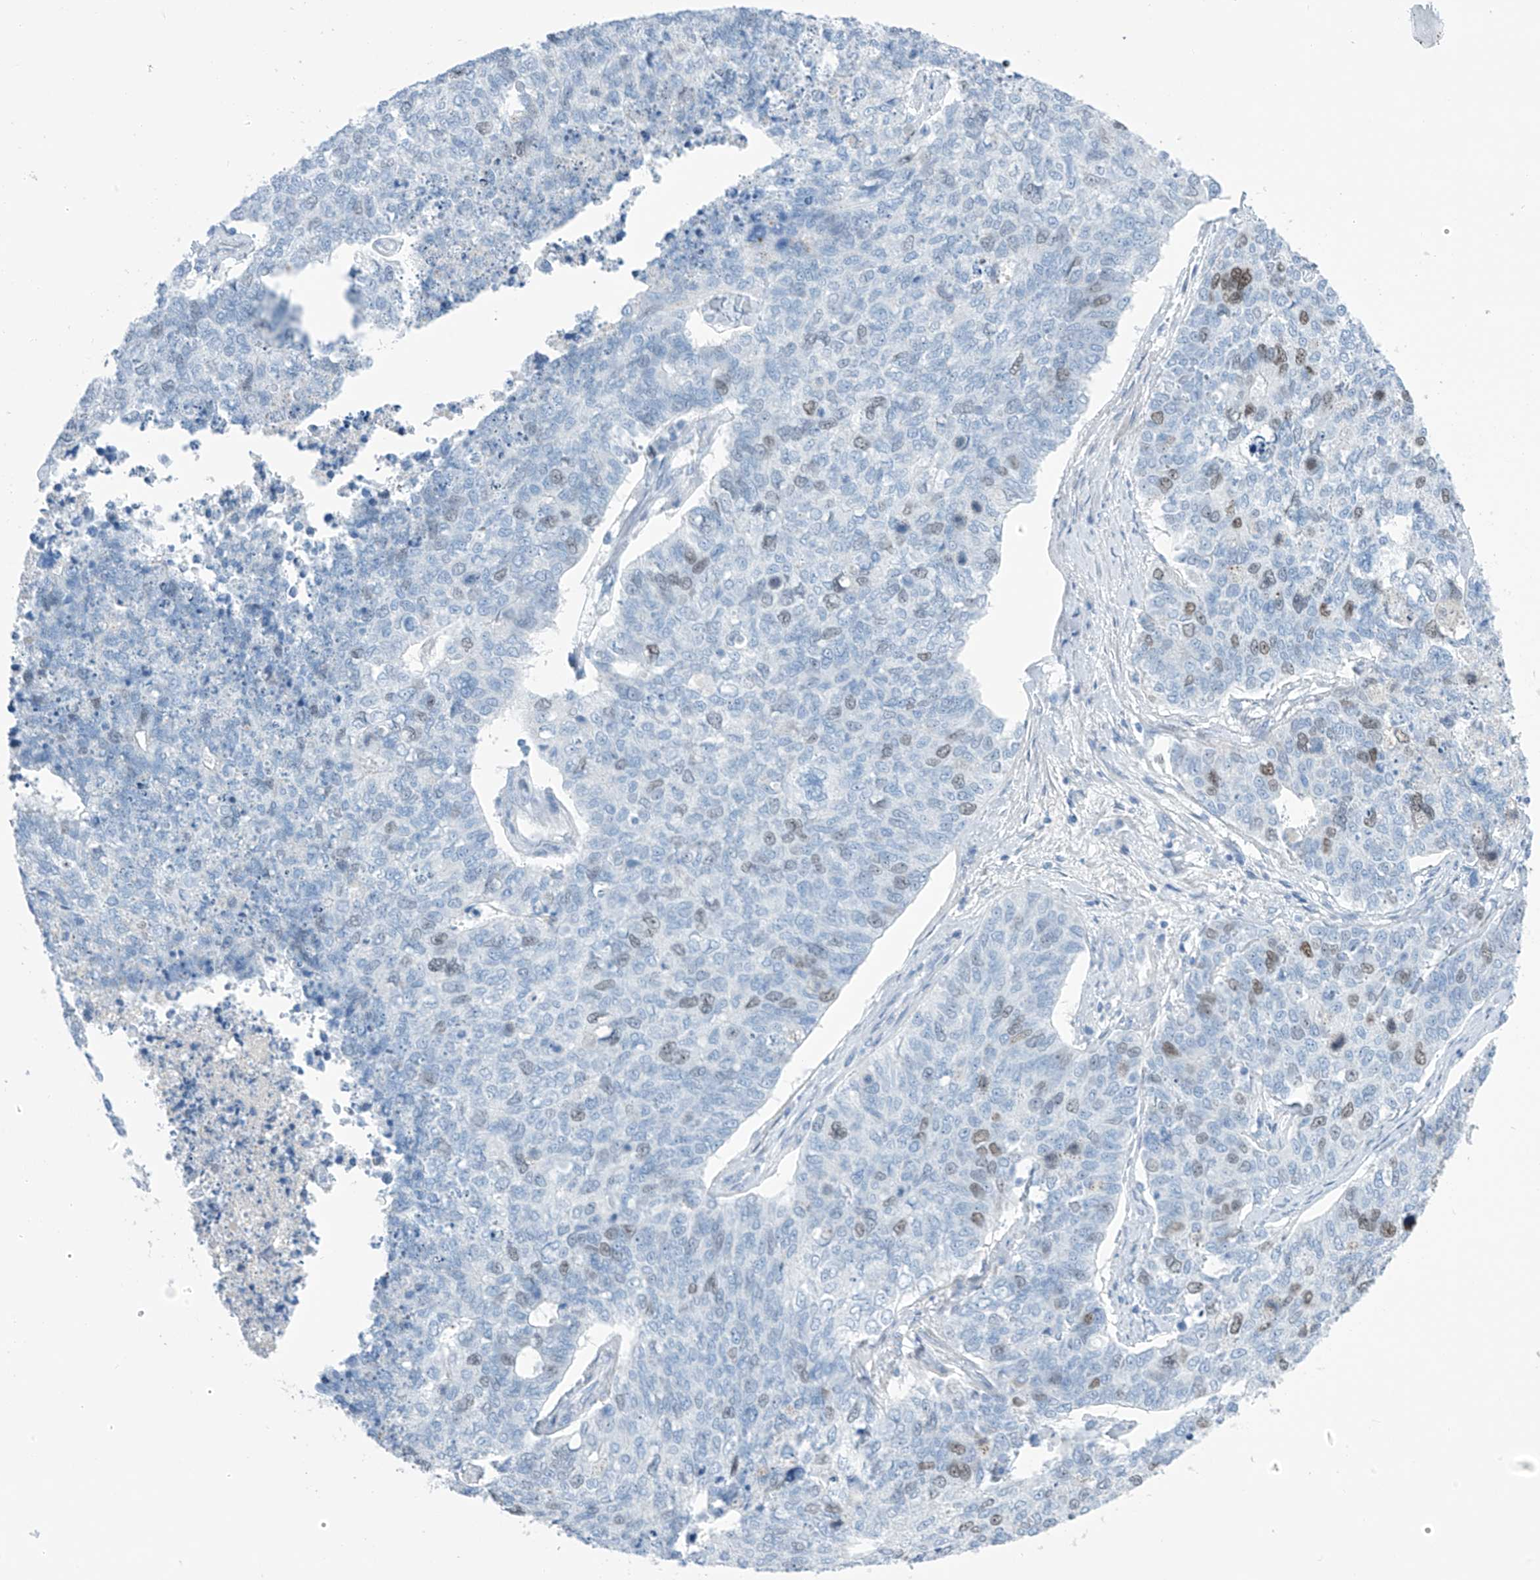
{"staining": {"intensity": "moderate", "quantity": "<25%", "location": "nuclear"}, "tissue": "cervical cancer", "cell_type": "Tumor cells", "image_type": "cancer", "snomed": [{"axis": "morphology", "description": "Squamous cell carcinoma, NOS"}, {"axis": "topography", "description": "Cervix"}], "caption": "DAB (3,3'-diaminobenzidine) immunohistochemical staining of human cervical cancer (squamous cell carcinoma) demonstrates moderate nuclear protein staining in approximately <25% of tumor cells. Nuclei are stained in blue.", "gene": "SGO2", "patient": {"sex": "female", "age": 63}}